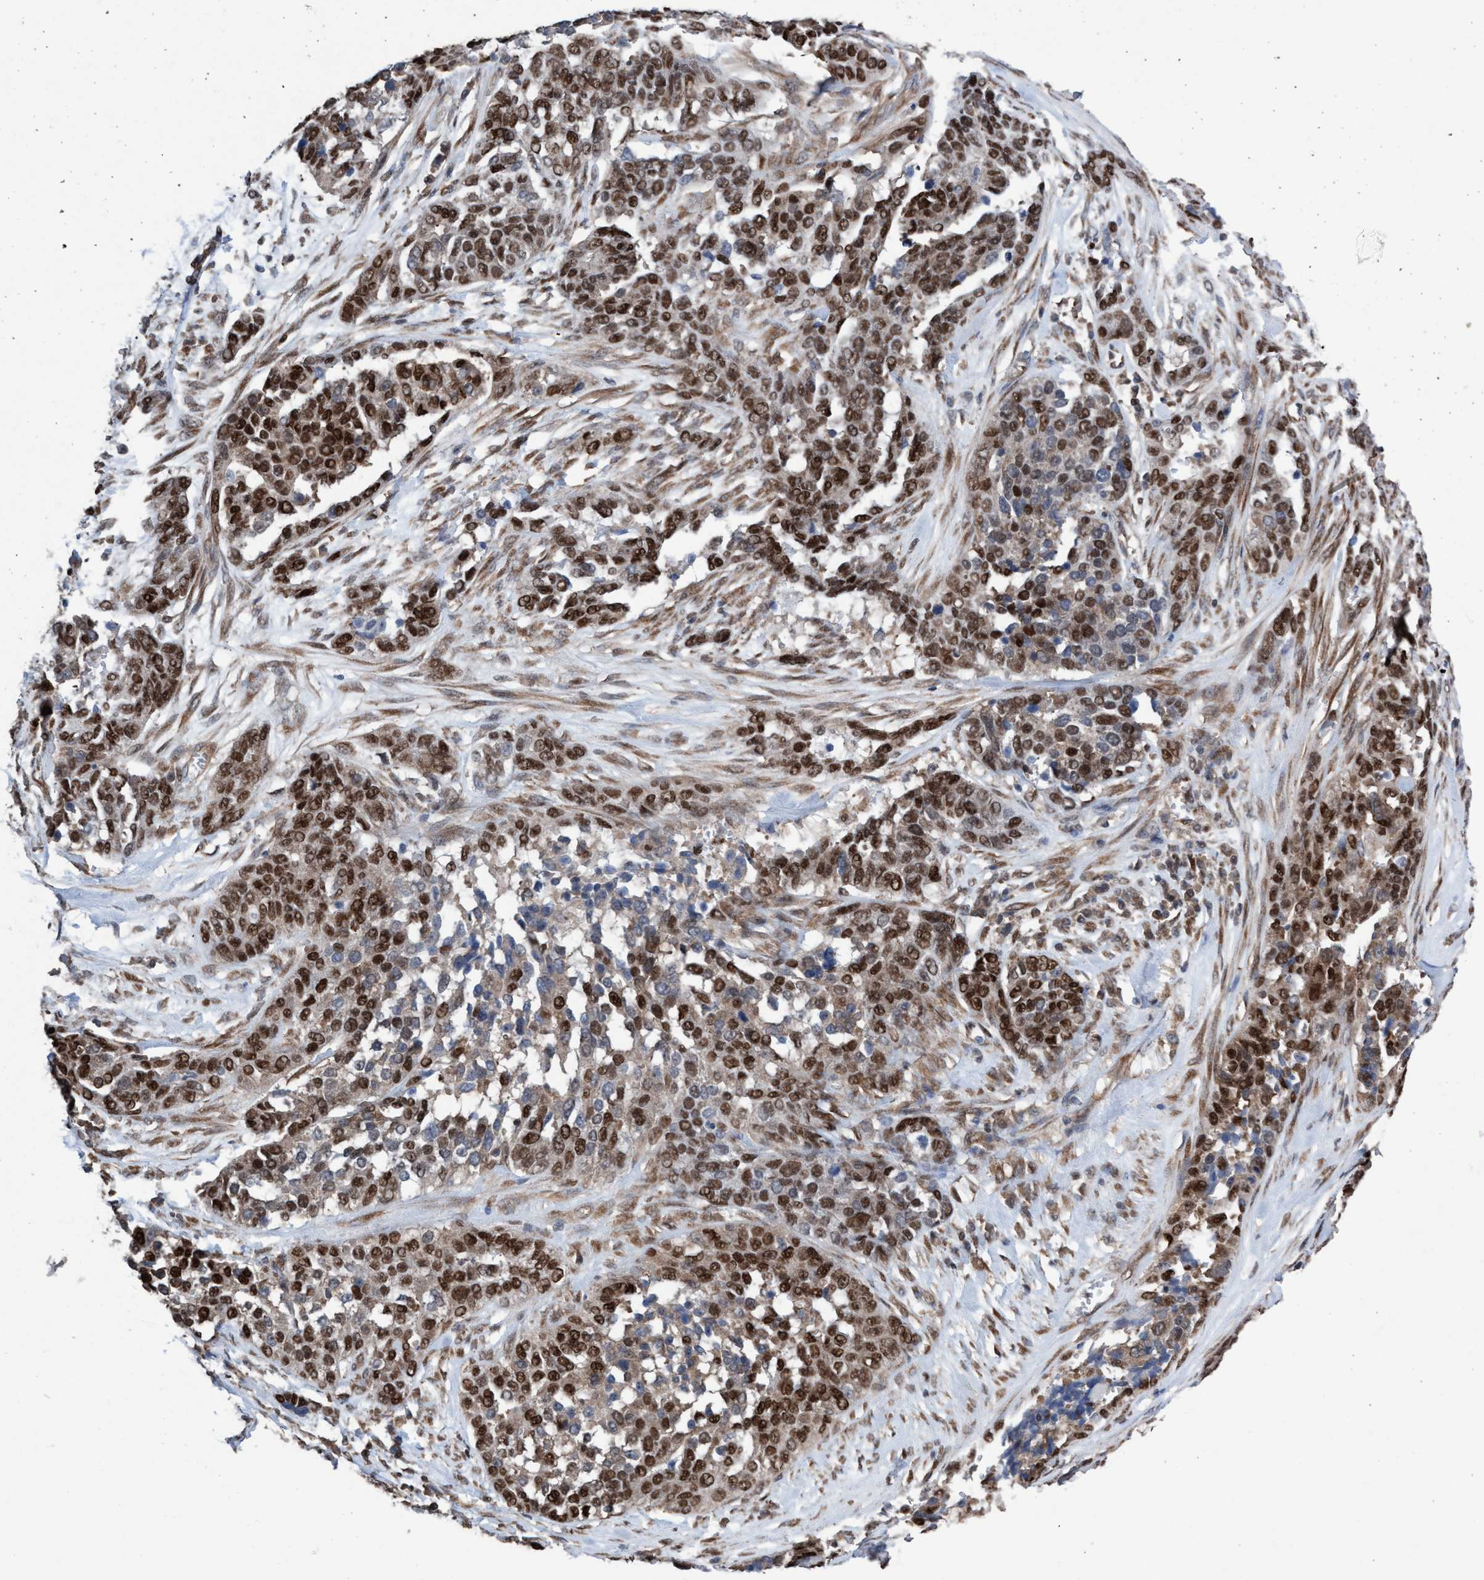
{"staining": {"intensity": "strong", "quantity": ">75%", "location": "cytoplasmic/membranous,nuclear"}, "tissue": "ovarian cancer", "cell_type": "Tumor cells", "image_type": "cancer", "snomed": [{"axis": "morphology", "description": "Cystadenocarcinoma, serous, NOS"}, {"axis": "topography", "description": "Ovary"}], "caption": "The histopathology image exhibits immunohistochemical staining of ovarian serous cystadenocarcinoma. There is strong cytoplasmic/membranous and nuclear staining is present in about >75% of tumor cells.", "gene": "METAP2", "patient": {"sex": "female", "age": 44}}